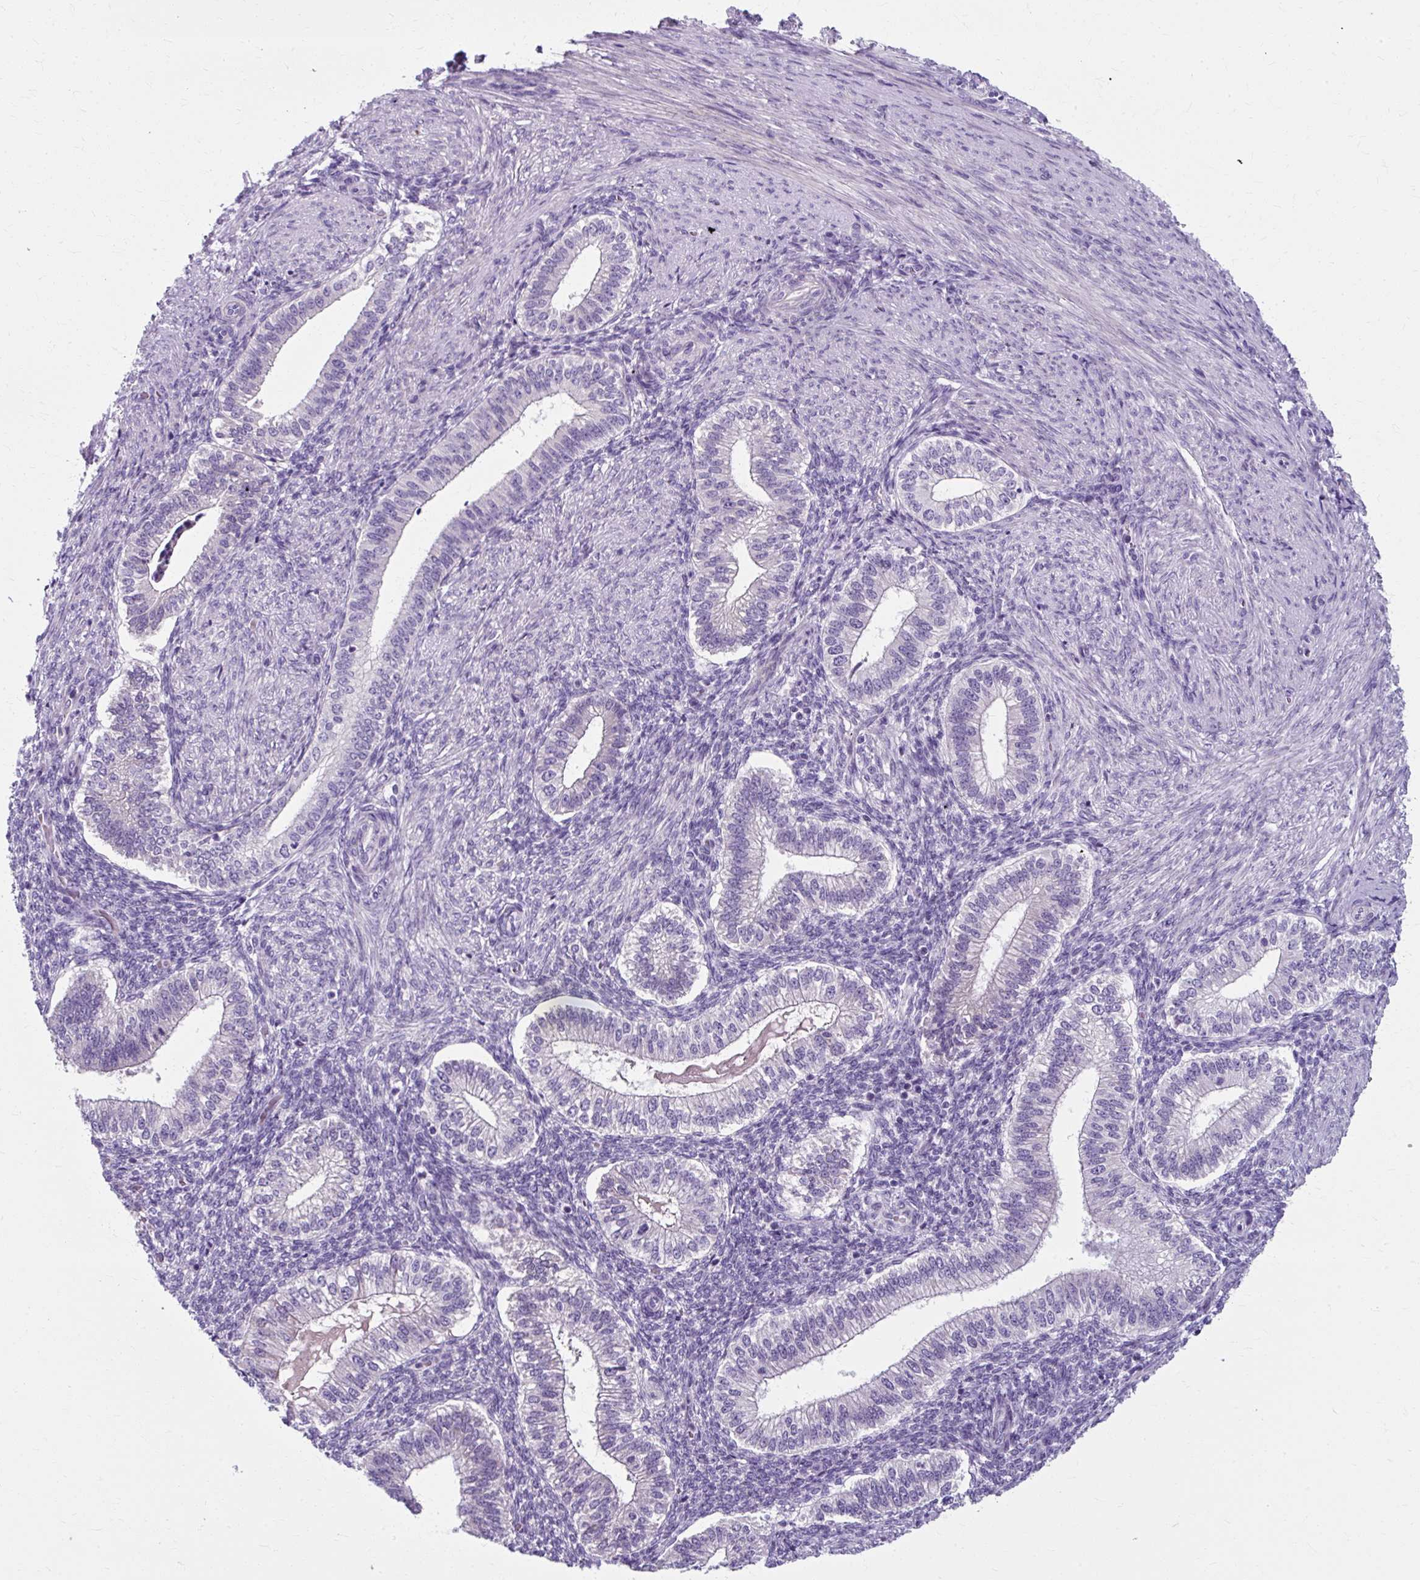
{"staining": {"intensity": "negative", "quantity": "none", "location": "none"}, "tissue": "endometrium", "cell_type": "Cells in endometrial stroma", "image_type": "normal", "snomed": [{"axis": "morphology", "description": "Normal tissue, NOS"}, {"axis": "topography", "description": "Endometrium"}], "caption": "This is a micrograph of immunohistochemistry (IHC) staining of normal endometrium, which shows no positivity in cells in endometrial stroma.", "gene": "ZNF555", "patient": {"sex": "female", "age": 25}}